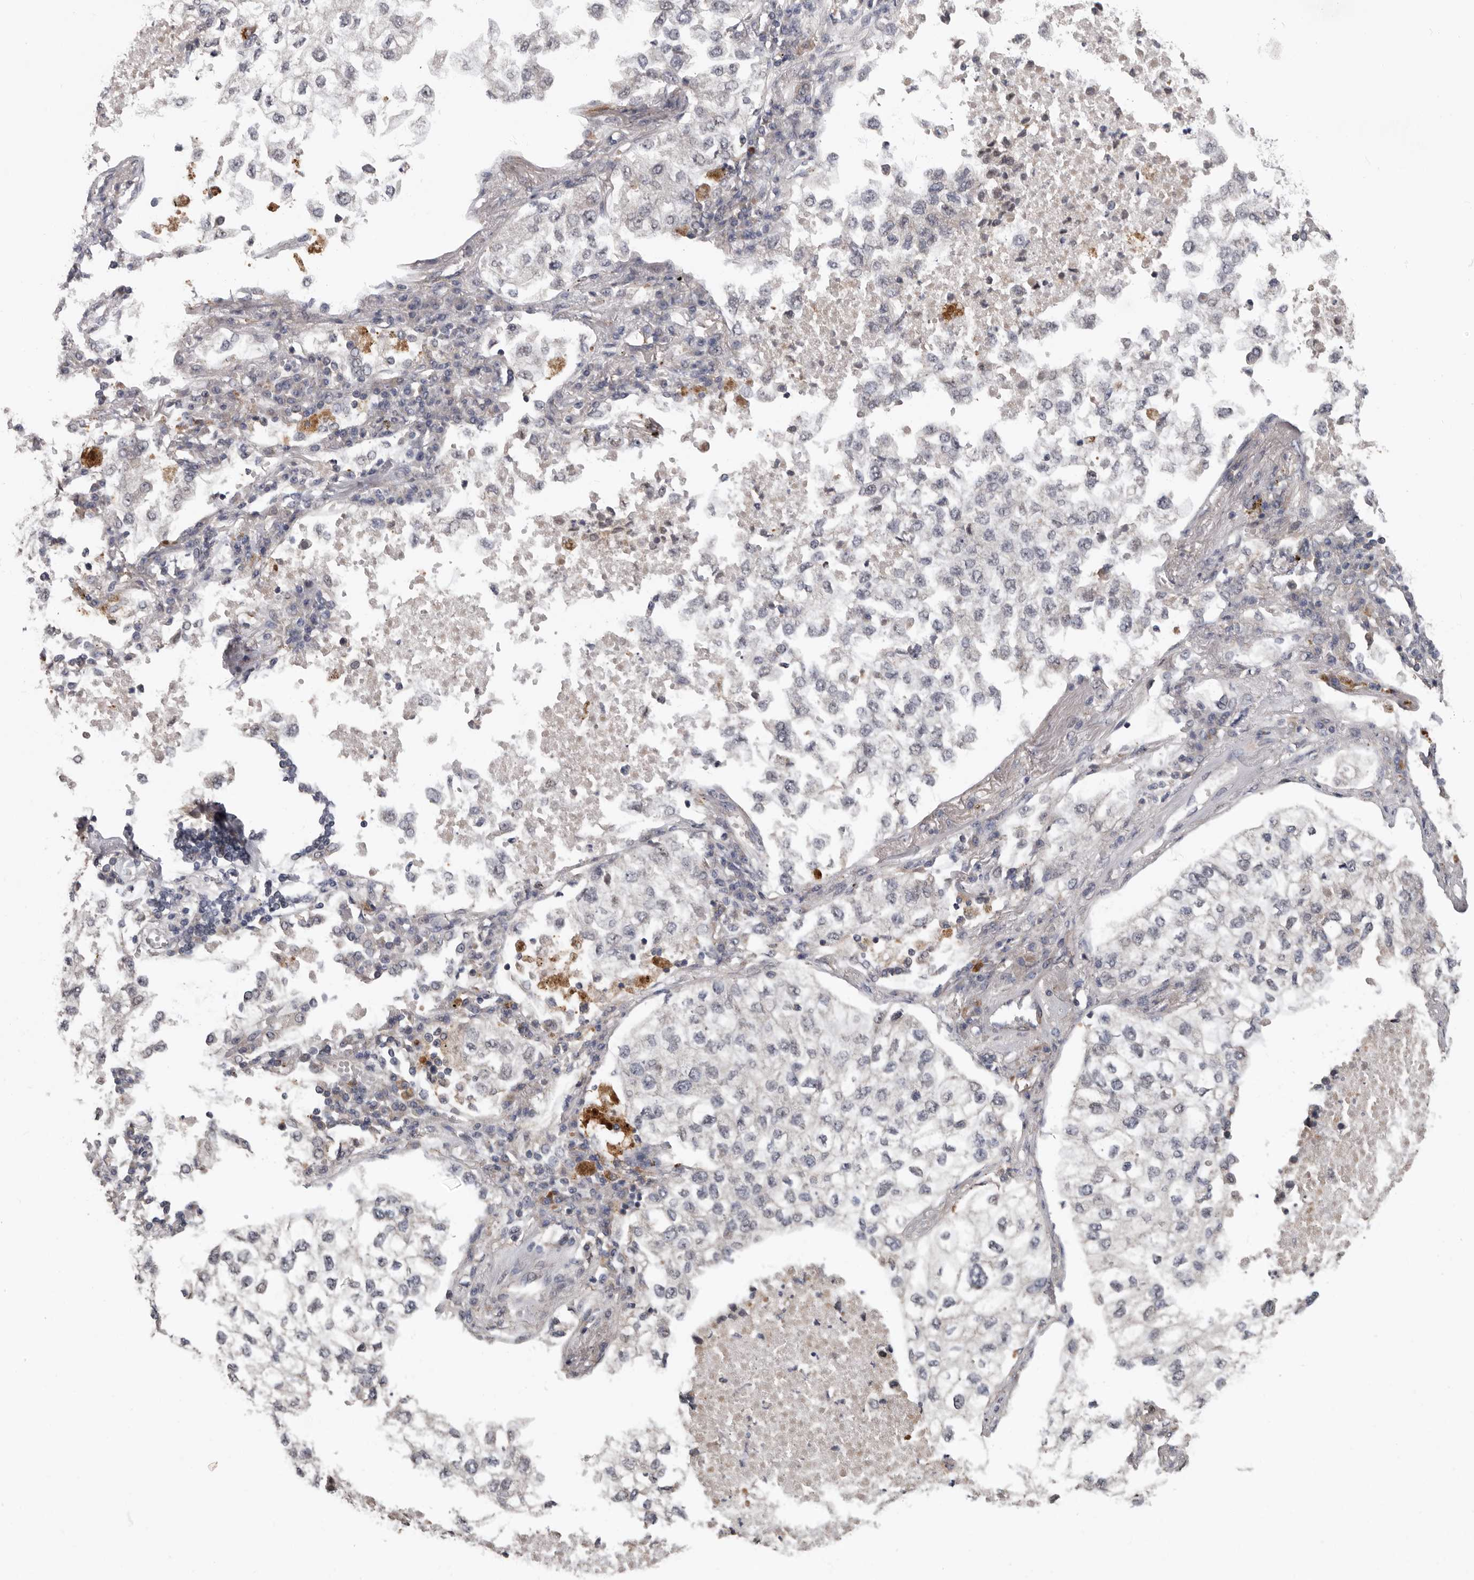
{"staining": {"intensity": "negative", "quantity": "none", "location": "none"}, "tissue": "lung cancer", "cell_type": "Tumor cells", "image_type": "cancer", "snomed": [{"axis": "morphology", "description": "Adenocarcinoma, NOS"}, {"axis": "topography", "description": "Lung"}], "caption": "Tumor cells show no significant protein expression in adenocarcinoma (lung).", "gene": "FGFR4", "patient": {"sex": "male", "age": 63}}